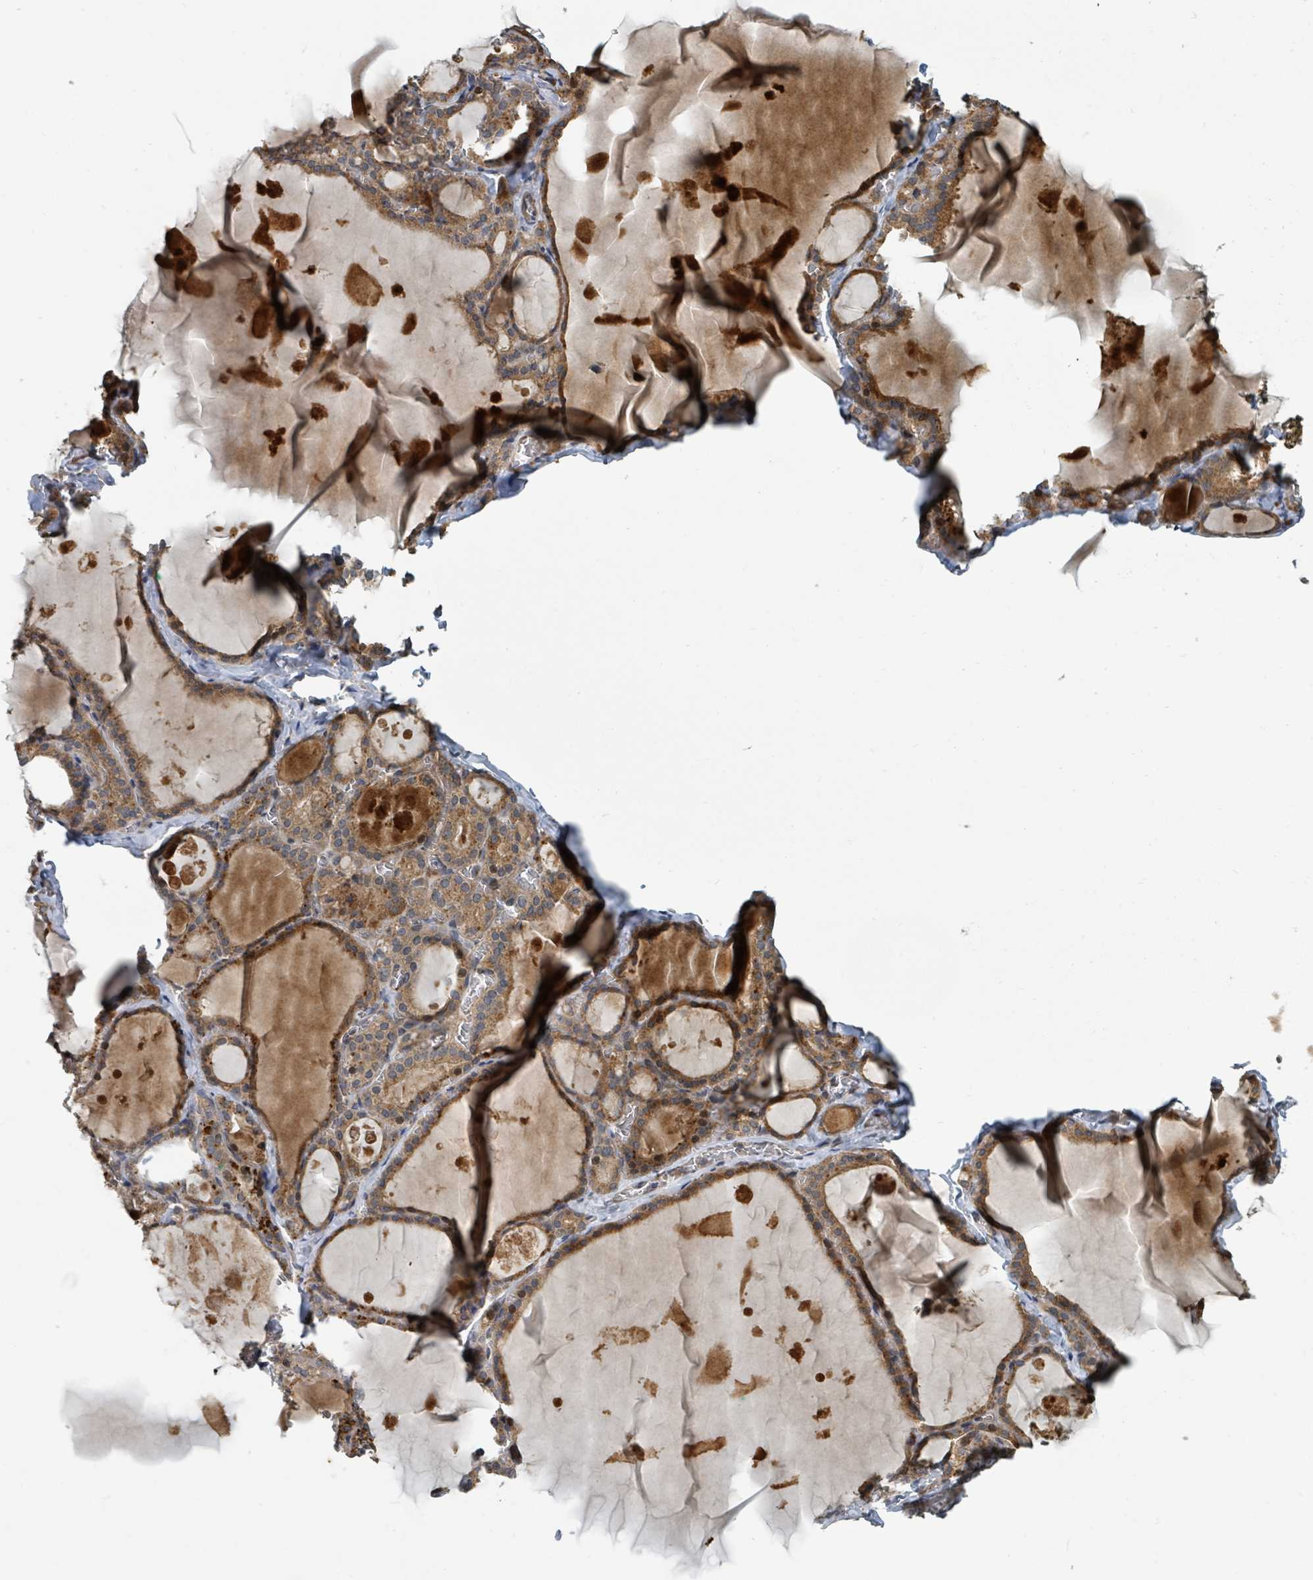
{"staining": {"intensity": "moderate", "quantity": ">75%", "location": "cytoplasmic/membranous"}, "tissue": "thyroid gland", "cell_type": "Glandular cells", "image_type": "normal", "snomed": [{"axis": "morphology", "description": "Normal tissue, NOS"}, {"axis": "topography", "description": "Thyroid gland"}], "caption": "High-magnification brightfield microscopy of normal thyroid gland stained with DAB (3,3'-diaminobenzidine) (brown) and counterstained with hematoxylin (blue). glandular cells exhibit moderate cytoplasmic/membranous staining is seen in approximately>75% of cells. The staining is performed using DAB (3,3'-diaminobenzidine) brown chromogen to label protein expression. The nuclei are counter-stained blue using hematoxylin.", "gene": "DPM1", "patient": {"sex": "male", "age": 56}}